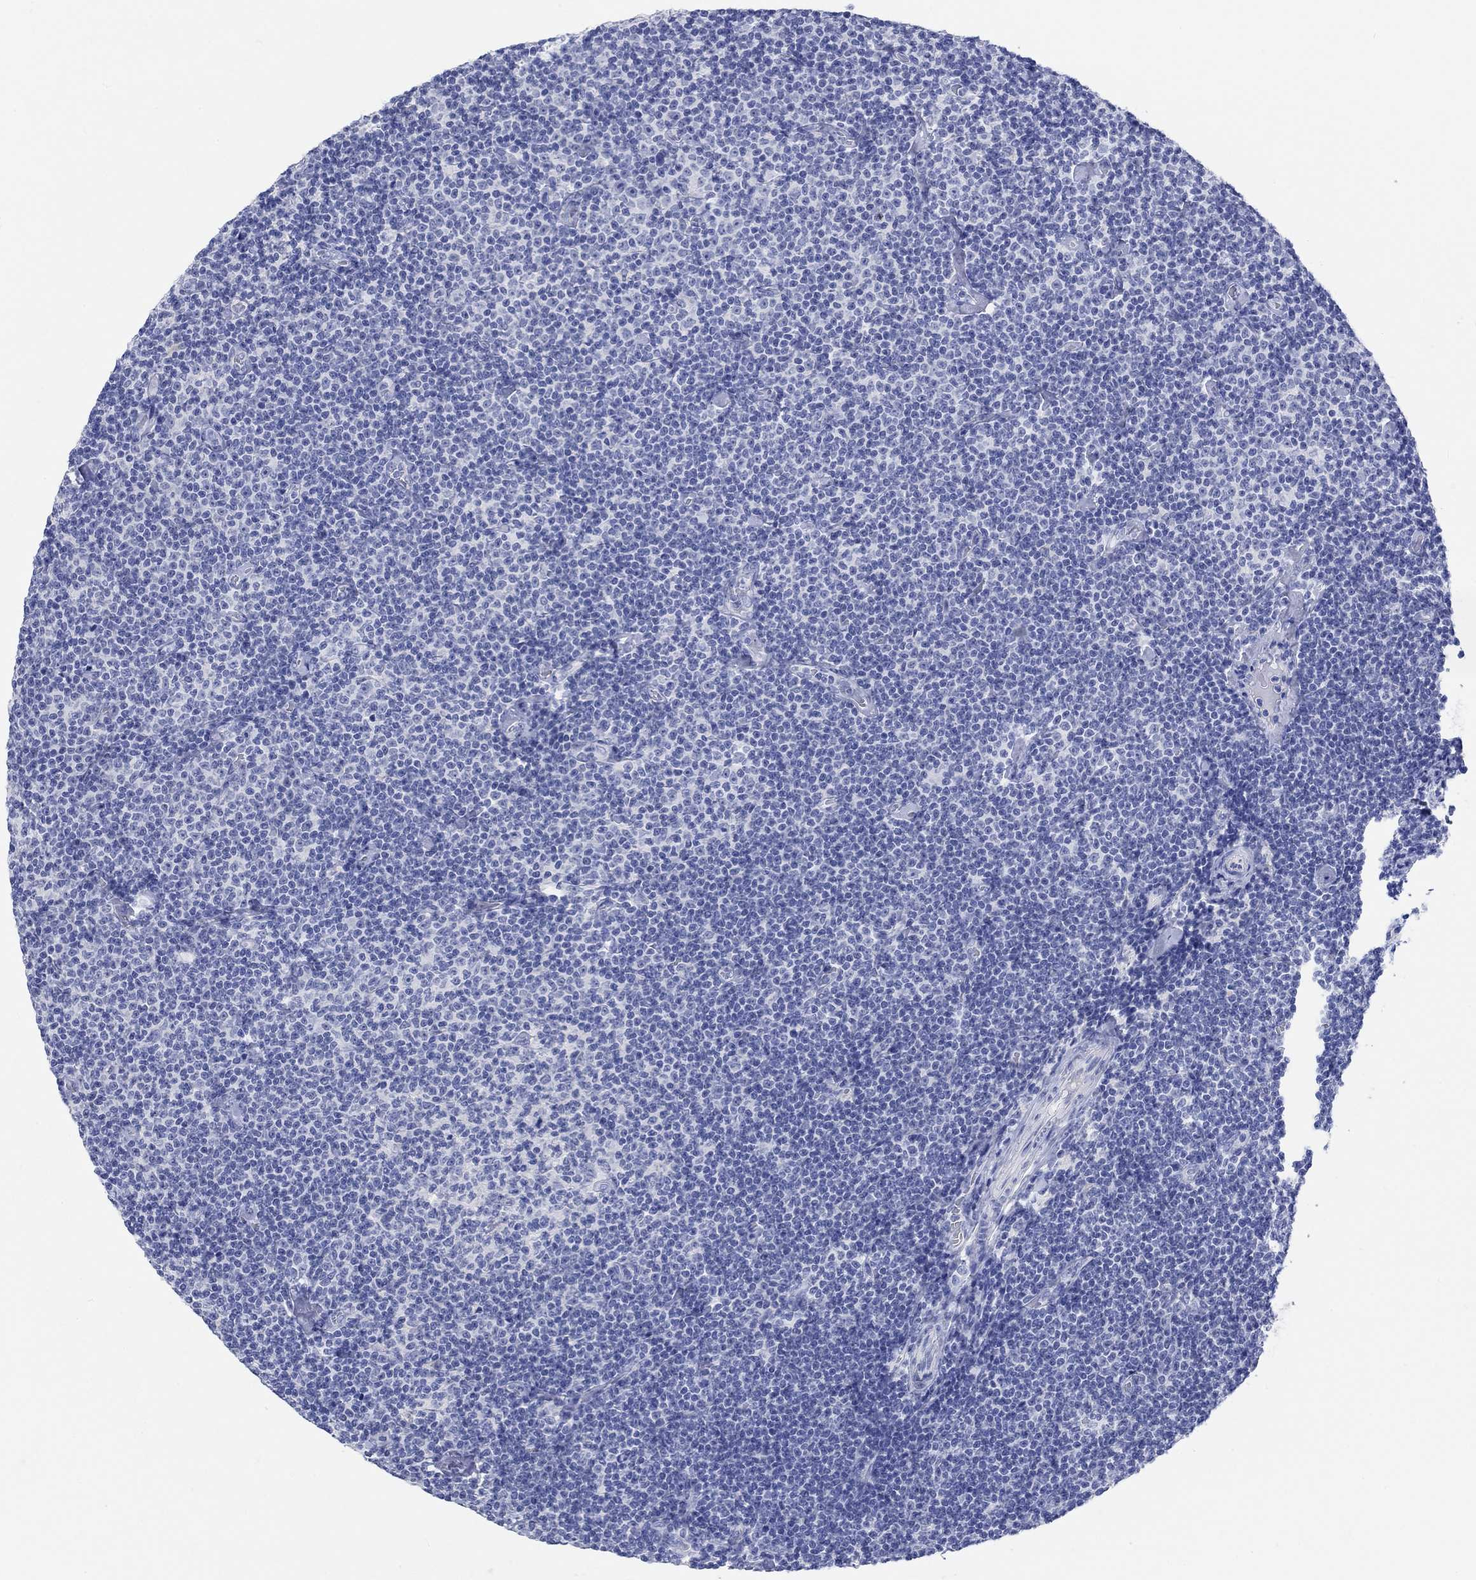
{"staining": {"intensity": "negative", "quantity": "none", "location": "none"}, "tissue": "lymphoma", "cell_type": "Tumor cells", "image_type": "cancer", "snomed": [{"axis": "morphology", "description": "Malignant lymphoma, non-Hodgkin's type, Low grade"}, {"axis": "topography", "description": "Lymph node"}], "caption": "This is an IHC histopathology image of human malignant lymphoma, non-Hodgkin's type (low-grade). There is no expression in tumor cells.", "gene": "GRIA3", "patient": {"sex": "male", "age": 81}}